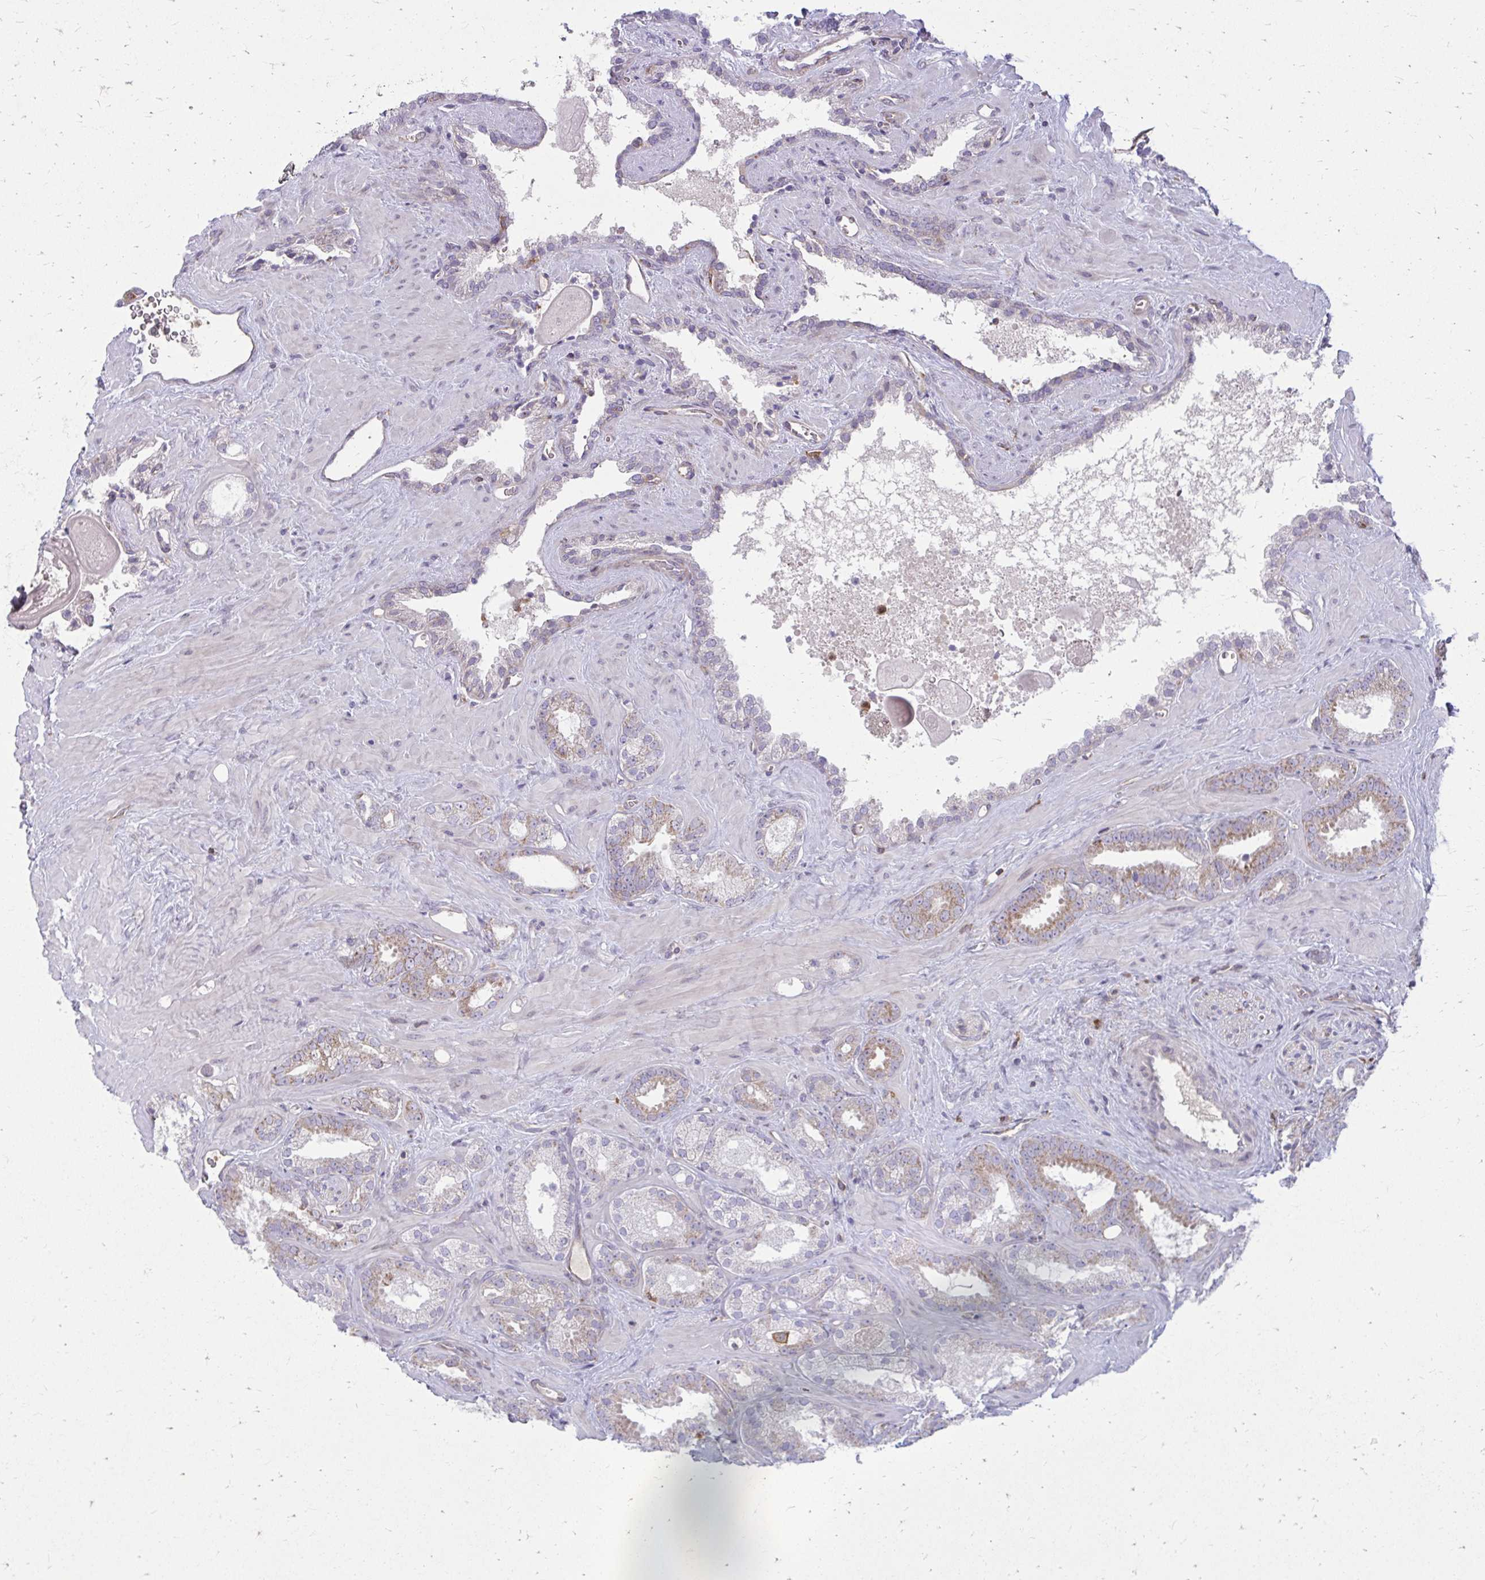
{"staining": {"intensity": "weak", "quantity": "<25%", "location": "cytoplasmic/membranous"}, "tissue": "prostate cancer", "cell_type": "Tumor cells", "image_type": "cancer", "snomed": [{"axis": "morphology", "description": "Adenocarcinoma, Low grade"}, {"axis": "topography", "description": "Prostate"}], "caption": "Immunohistochemistry (IHC) micrograph of neoplastic tissue: prostate cancer (low-grade adenocarcinoma) stained with DAB demonstrates no significant protein staining in tumor cells.", "gene": "ASAP1", "patient": {"sex": "male", "age": 62}}